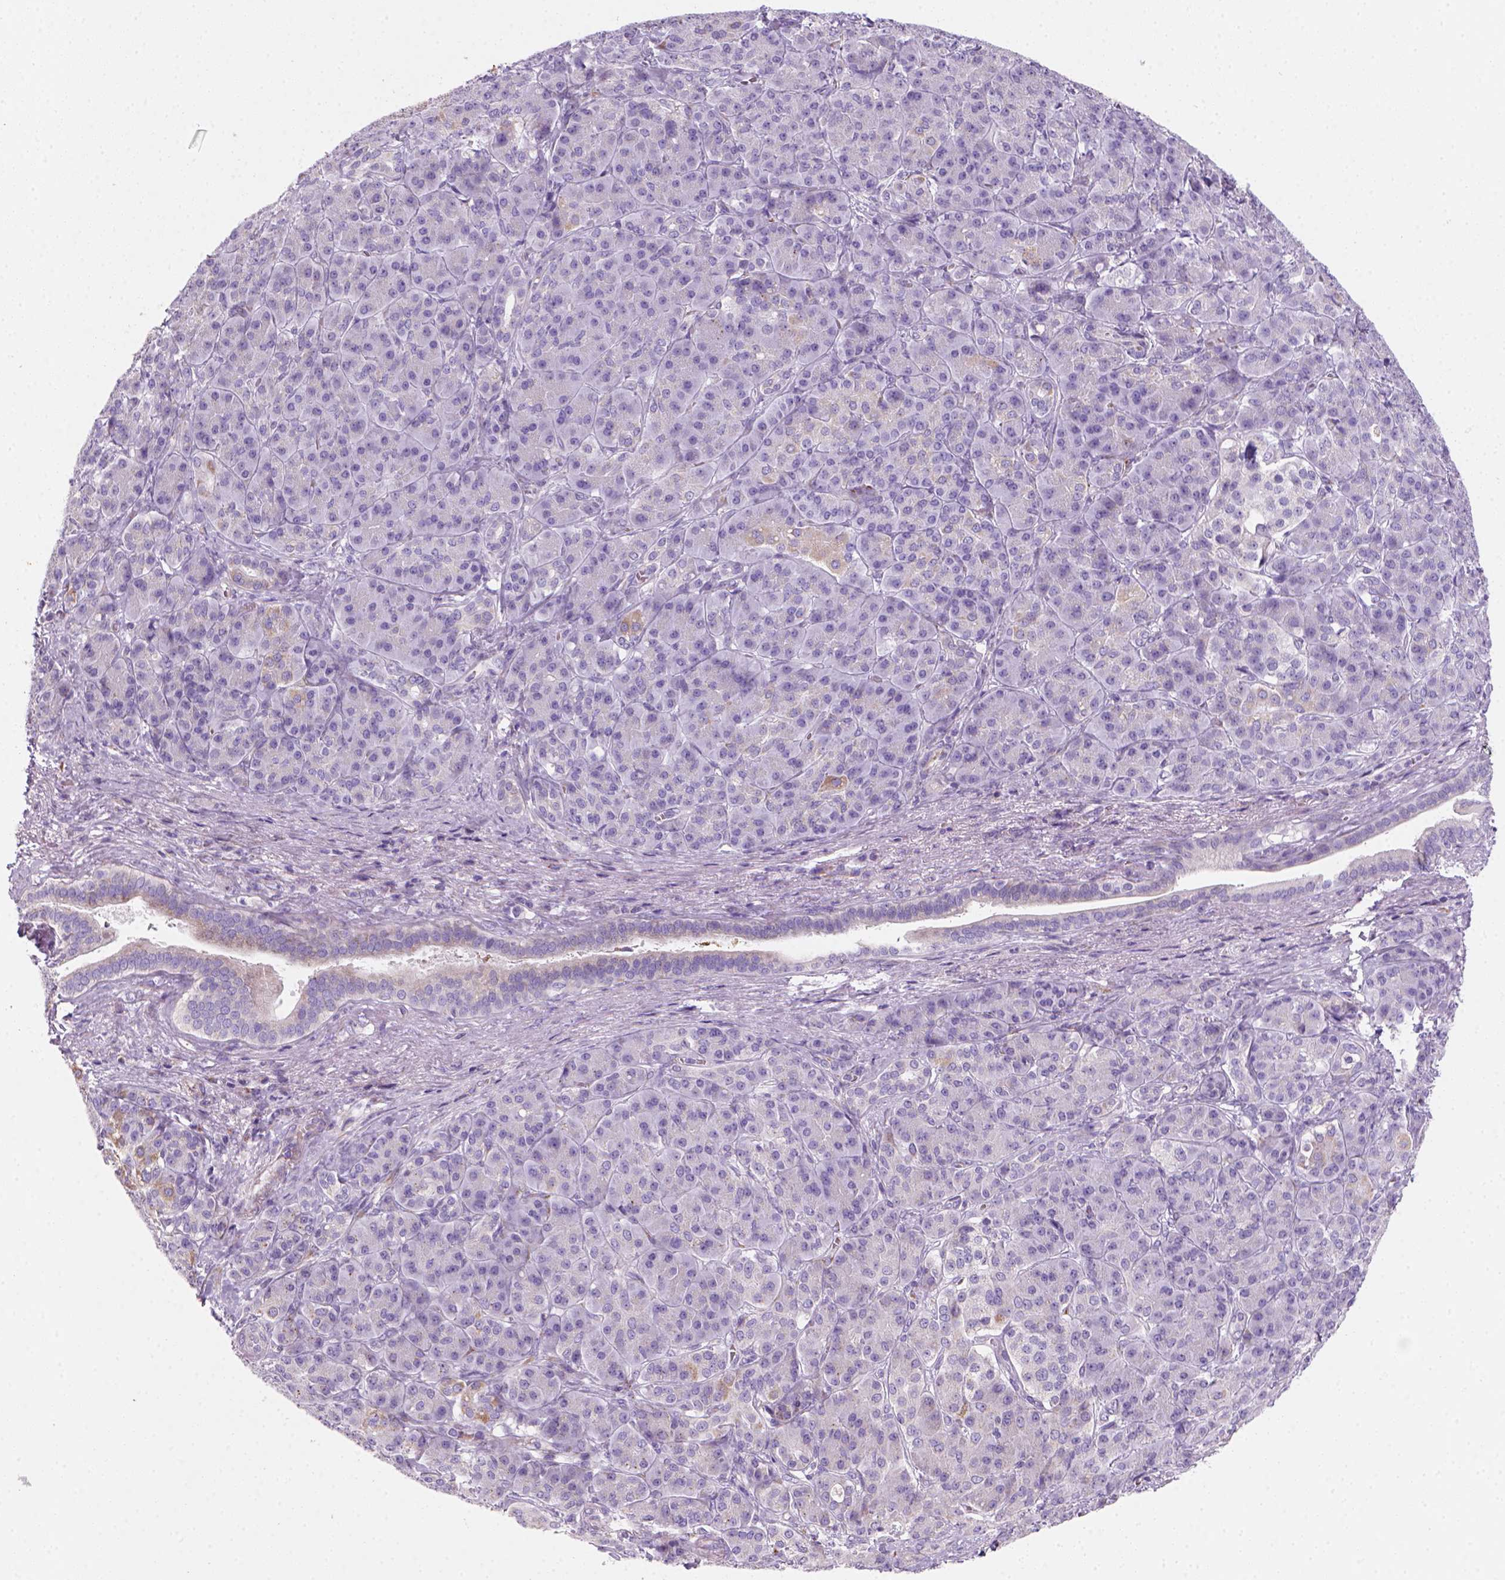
{"staining": {"intensity": "negative", "quantity": "none", "location": "none"}, "tissue": "pancreatic cancer", "cell_type": "Tumor cells", "image_type": "cancer", "snomed": [{"axis": "morphology", "description": "Normal tissue, NOS"}, {"axis": "morphology", "description": "Inflammation, NOS"}, {"axis": "morphology", "description": "Adenocarcinoma, NOS"}, {"axis": "topography", "description": "Pancreas"}], "caption": "Immunohistochemistry of pancreatic cancer (adenocarcinoma) demonstrates no staining in tumor cells.", "gene": "CES2", "patient": {"sex": "male", "age": 57}}